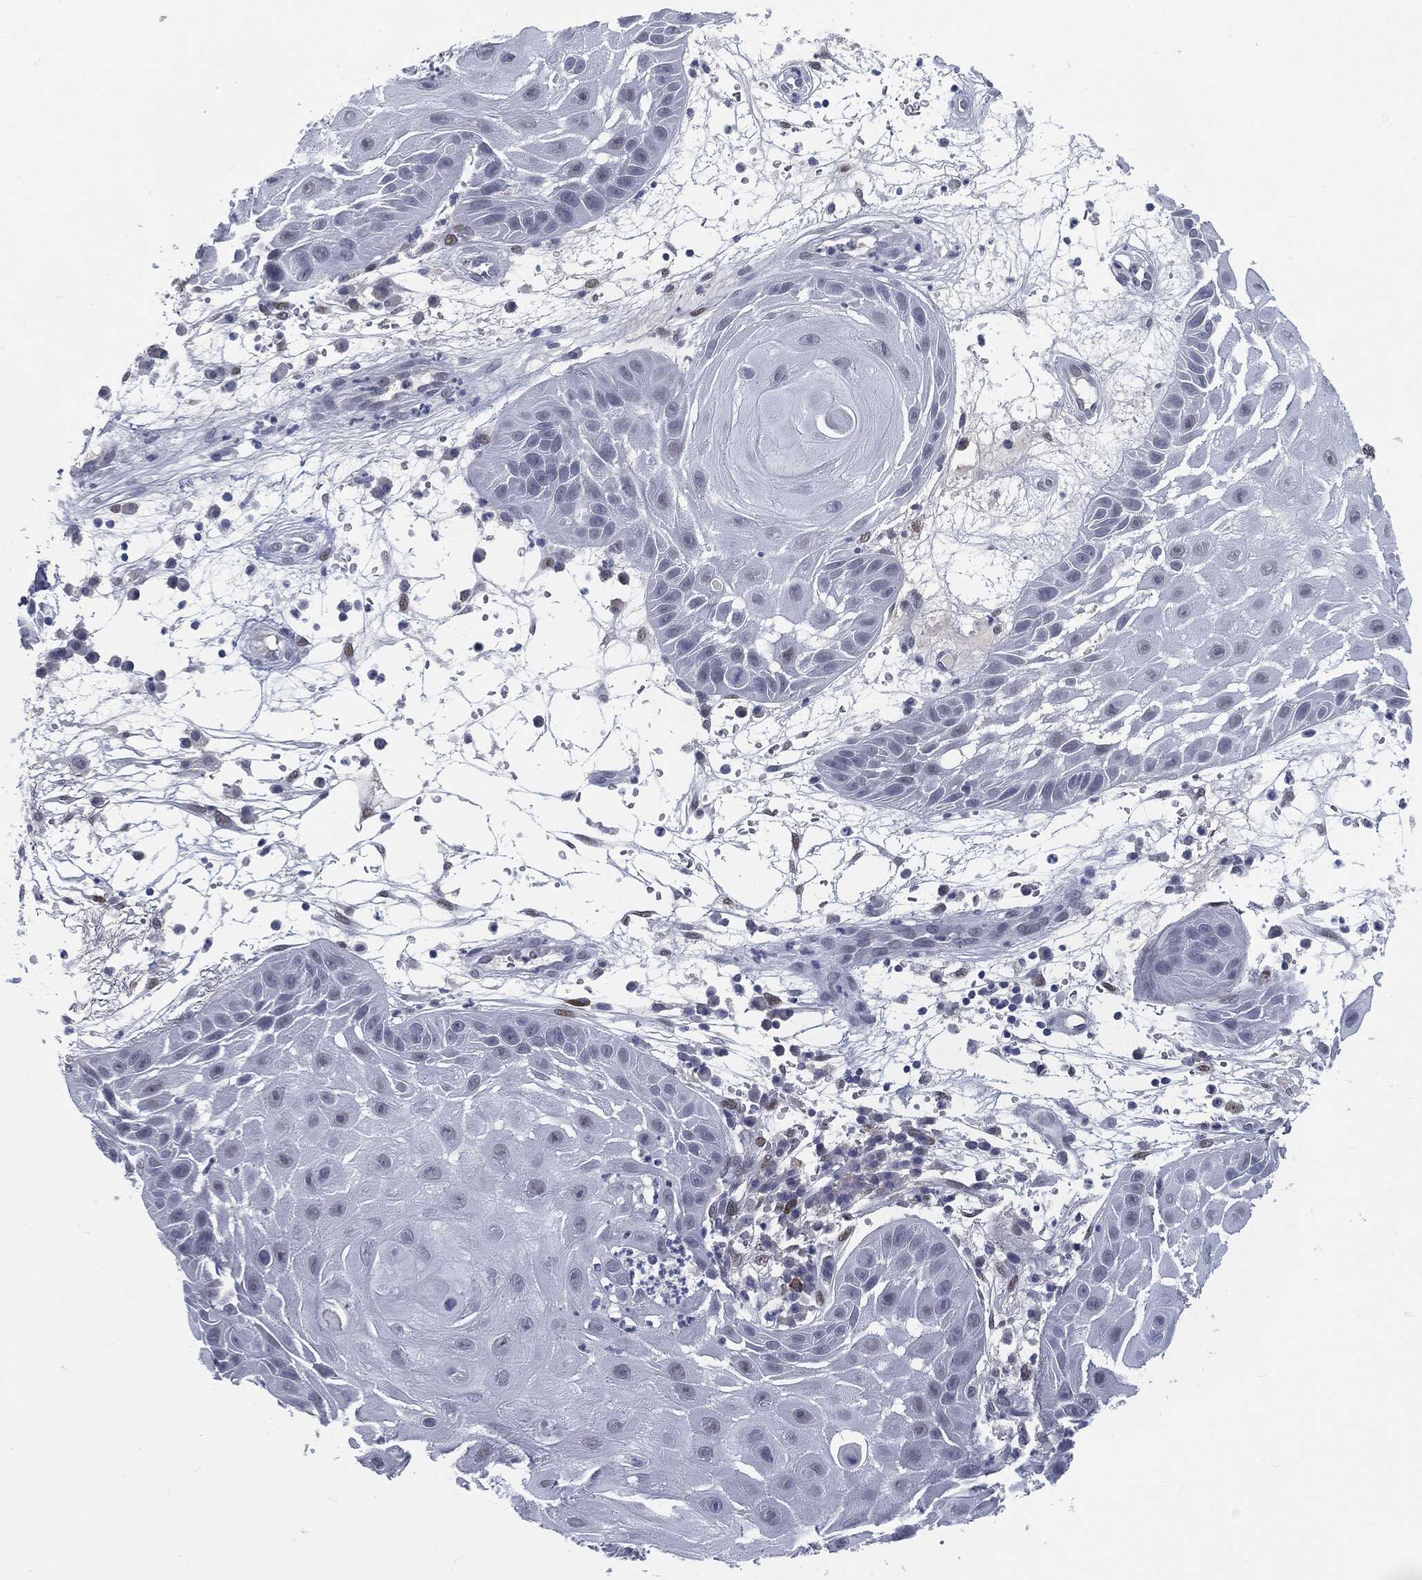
{"staining": {"intensity": "negative", "quantity": "none", "location": "none"}, "tissue": "skin cancer", "cell_type": "Tumor cells", "image_type": "cancer", "snomed": [{"axis": "morphology", "description": "Normal tissue, NOS"}, {"axis": "morphology", "description": "Squamous cell carcinoma, NOS"}, {"axis": "topography", "description": "Skin"}], "caption": "Tumor cells are negative for brown protein staining in skin squamous cell carcinoma. Nuclei are stained in blue.", "gene": "PROM1", "patient": {"sex": "male", "age": 79}}